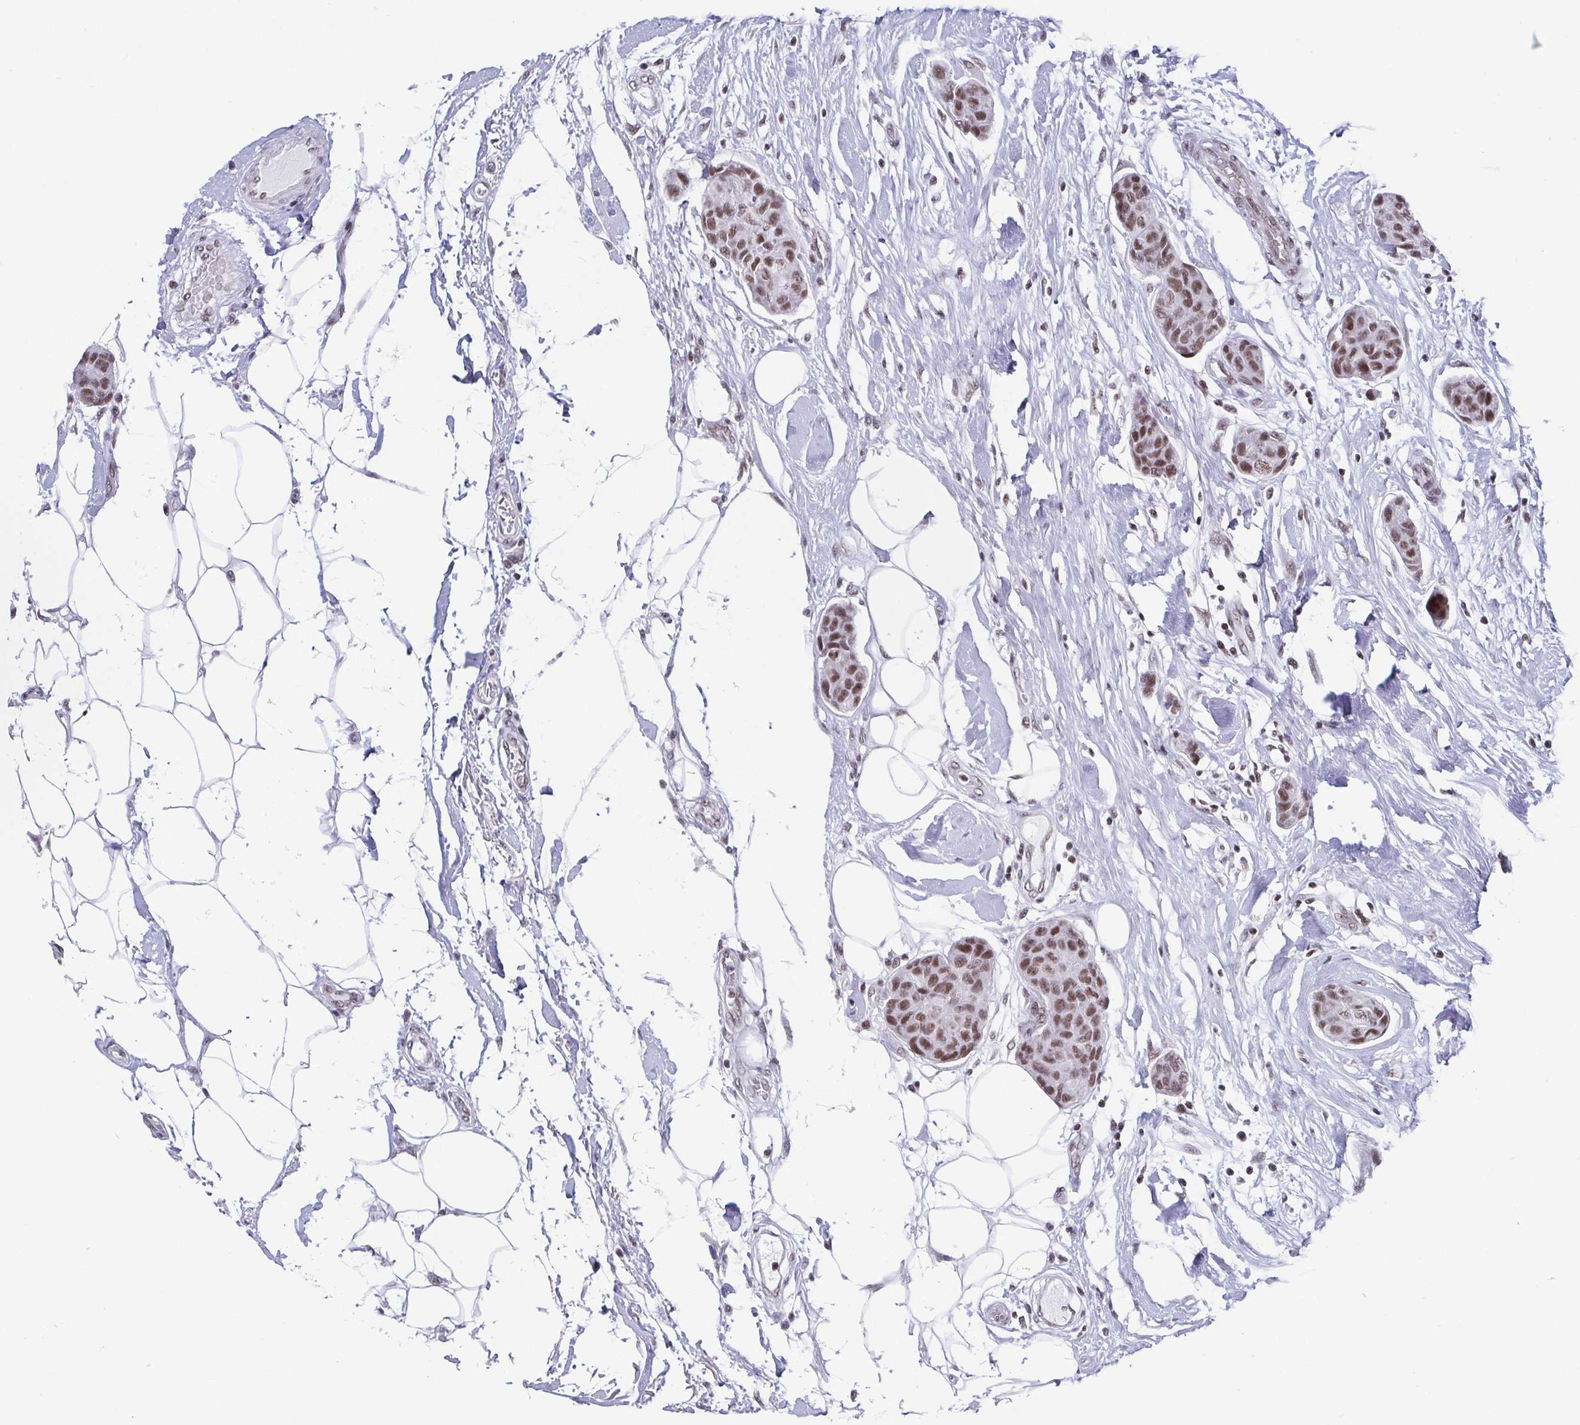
{"staining": {"intensity": "moderate", "quantity": ">75%", "location": "nuclear"}, "tissue": "breast cancer", "cell_type": "Tumor cells", "image_type": "cancer", "snomed": [{"axis": "morphology", "description": "Duct carcinoma"}, {"axis": "topography", "description": "Breast"}, {"axis": "topography", "description": "Lymph node"}], "caption": "A histopathology image showing moderate nuclear positivity in approximately >75% of tumor cells in breast infiltrating ductal carcinoma, as visualized by brown immunohistochemical staining.", "gene": "CTCF", "patient": {"sex": "female", "age": 80}}